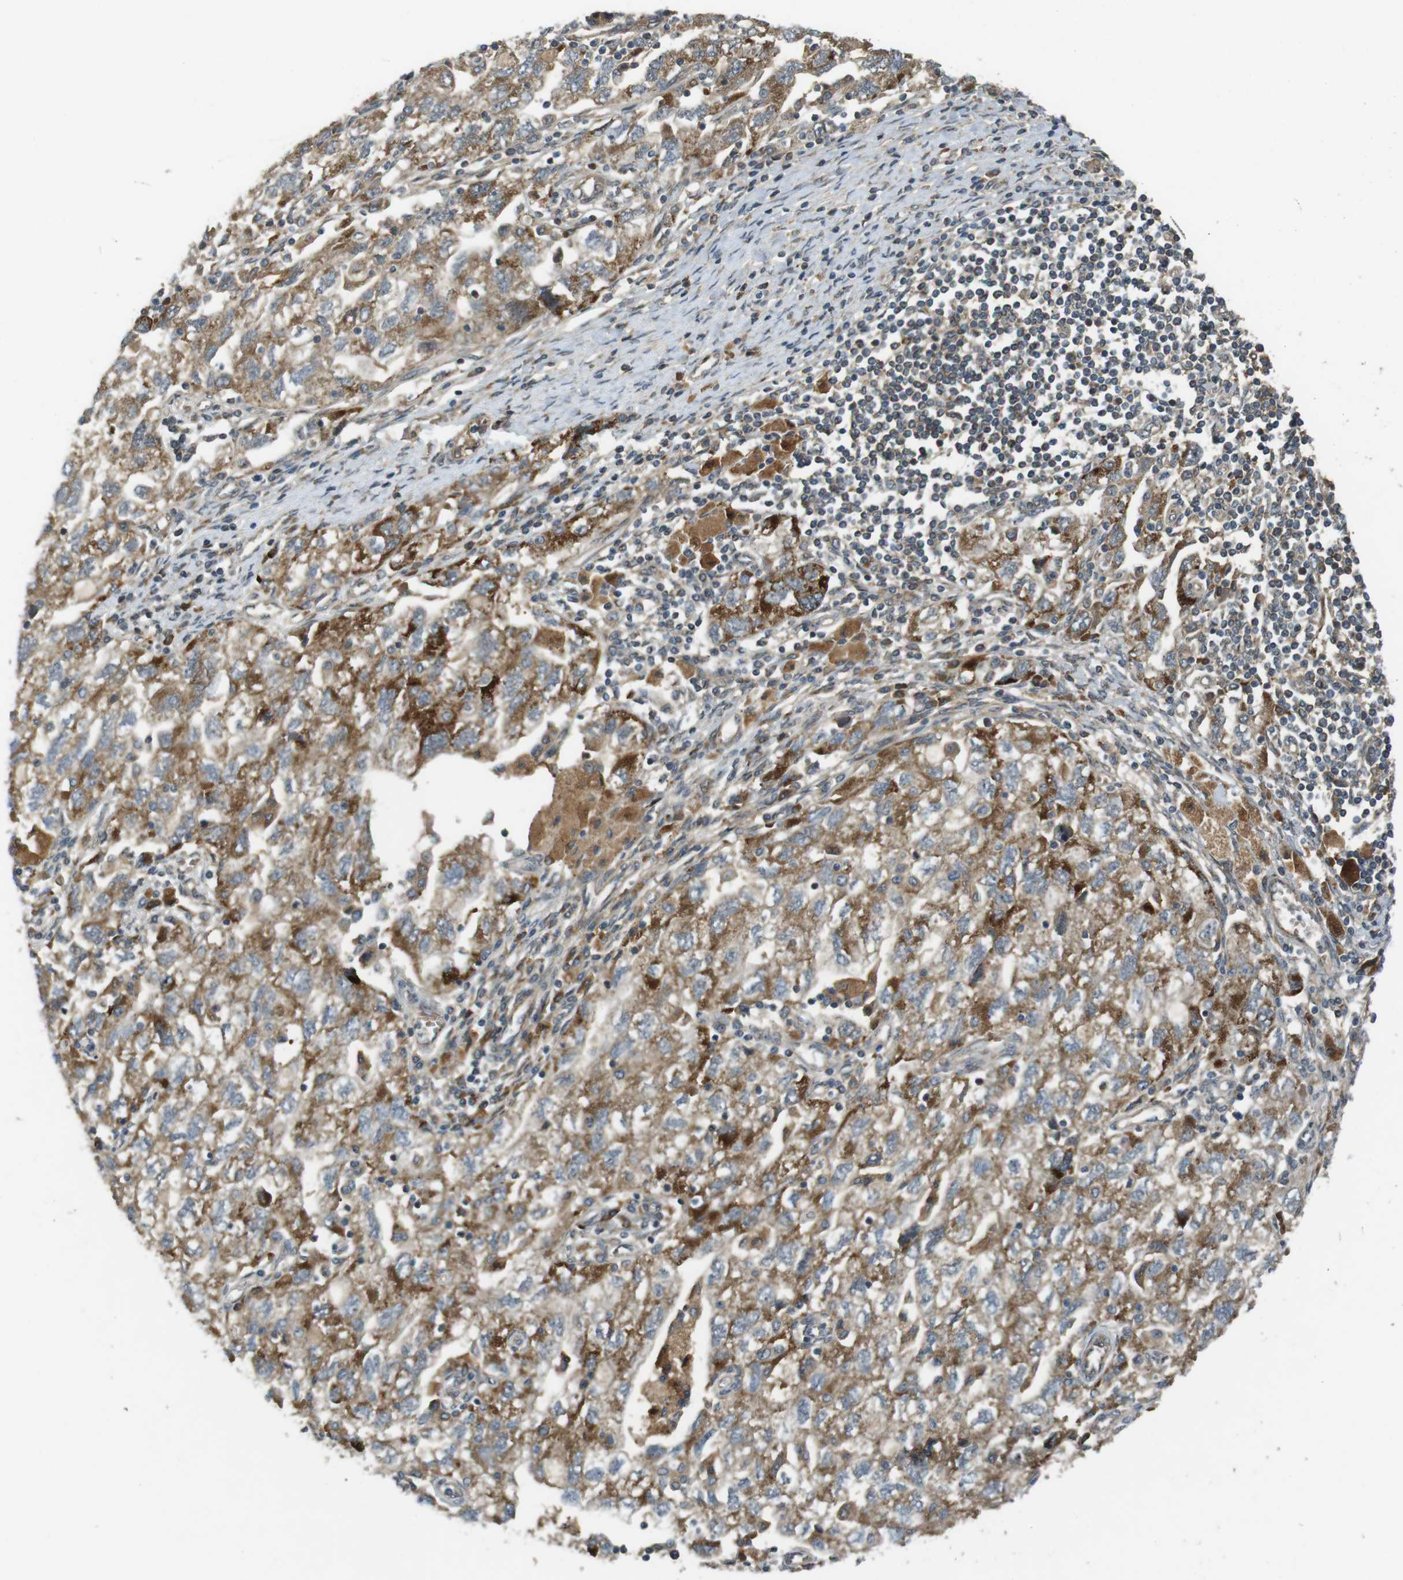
{"staining": {"intensity": "moderate", "quantity": ">75%", "location": "cytoplasmic/membranous"}, "tissue": "ovarian cancer", "cell_type": "Tumor cells", "image_type": "cancer", "snomed": [{"axis": "morphology", "description": "Carcinoma, NOS"}, {"axis": "morphology", "description": "Cystadenocarcinoma, serous, NOS"}, {"axis": "topography", "description": "Ovary"}], "caption": "Protein expression analysis of carcinoma (ovarian) reveals moderate cytoplasmic/membranous expression in about >75% of tumor cells. (DAB (3,3'-diaminobenzidine) IHC, brown staining for protein, blue staining for nuclei).", "gene": "IFFO2", "patient": {"sex": "female", "age": 69}}